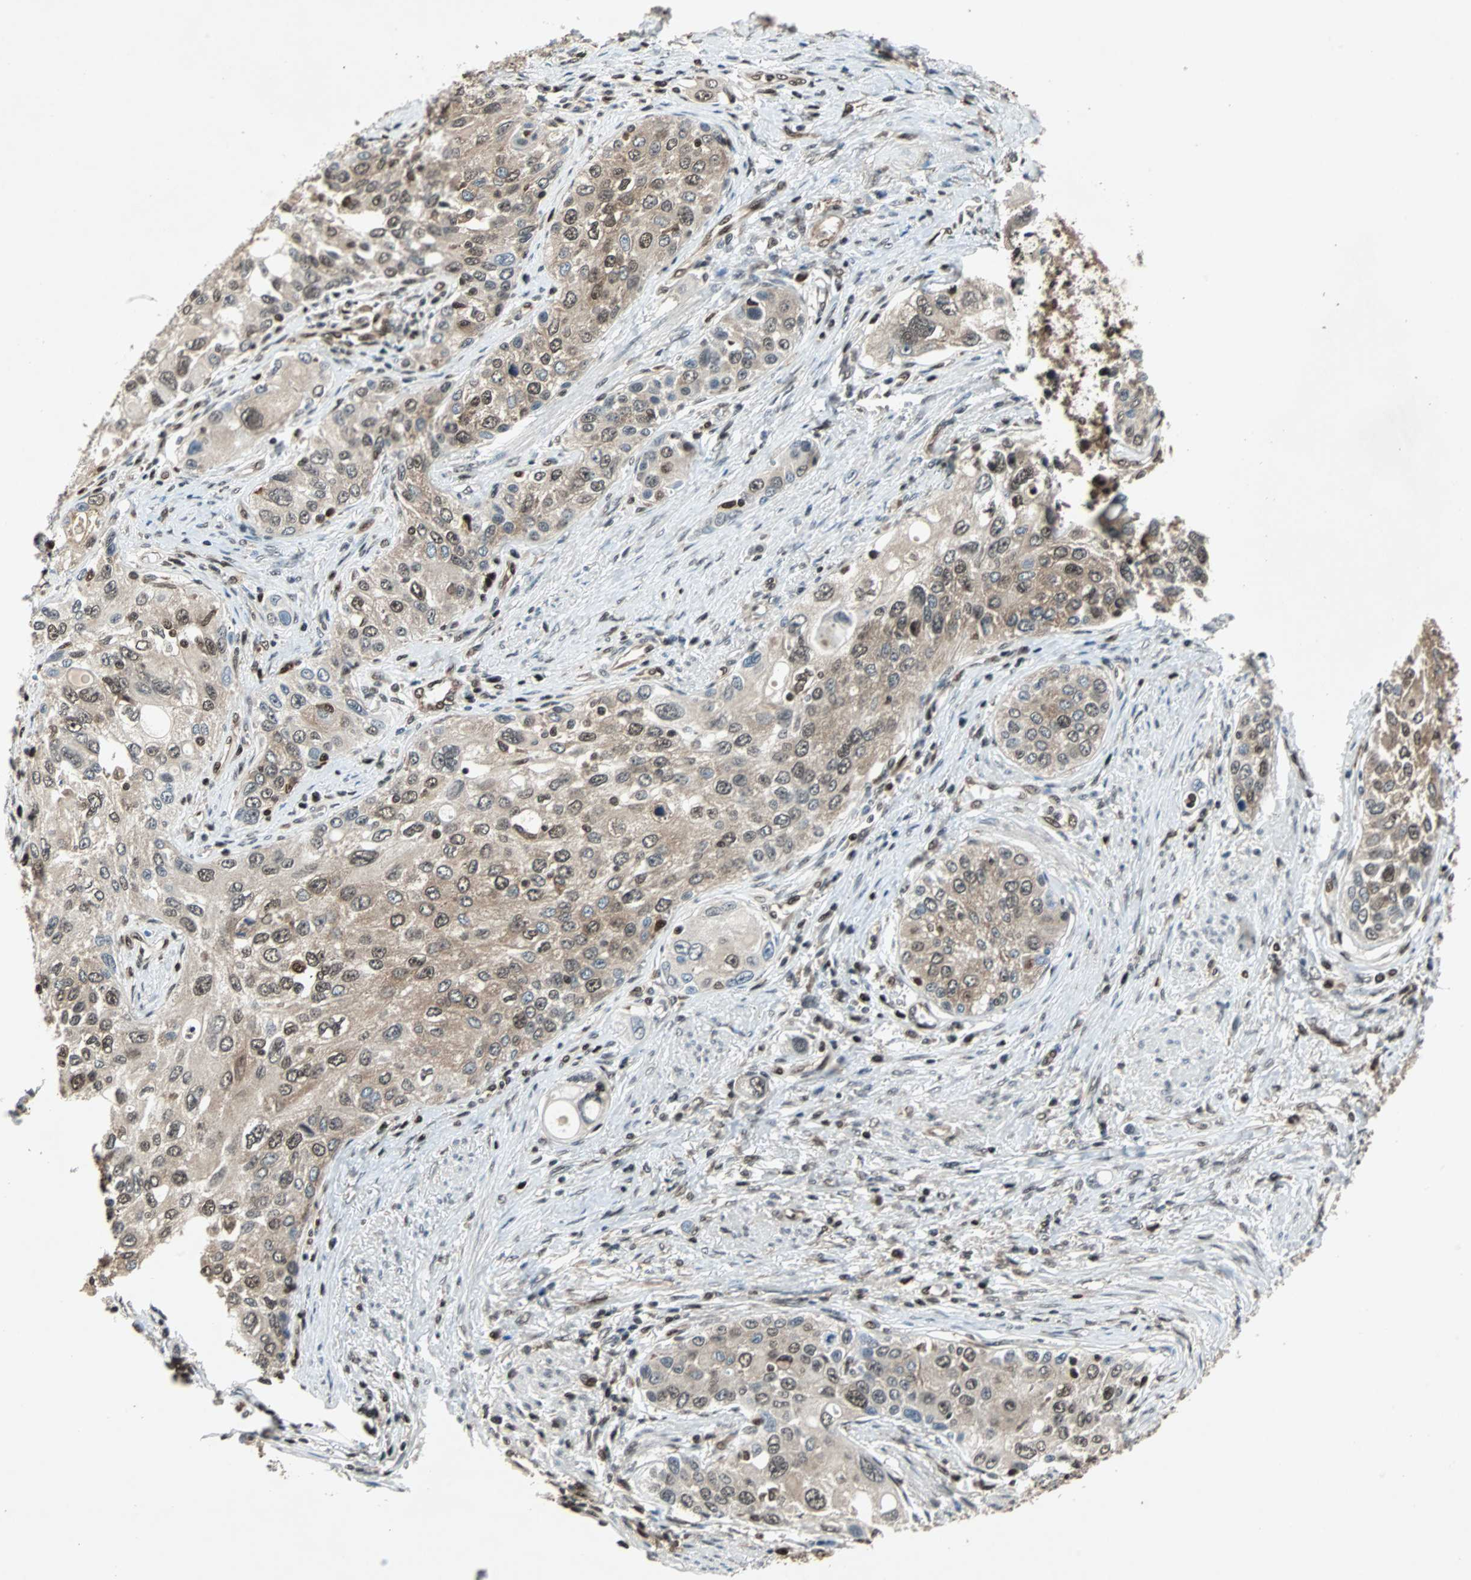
{"staining": {"intensity": "moderate", "quantity": ">75%", "location": "cytoplasmic/membranous,nuclear"}, "tissue": "urothelial cancer", "cell_type": "Tumor cells", "image_type": "cancer", "snomed": [{"axis": "morphology", "description": "Urothelial carcinoma, High grade"}, {"axis": "topography", "description": "Urinary bladder"}], "caption": "Immunohistochemical staining of urothelial cancer exhibits medium levels of moderate cytoplasmic/membranous and nuclear staining in approximately >75% of tumor cells.", "gene": "ACLY", "patient": {"sex": "female", "age": 56}}